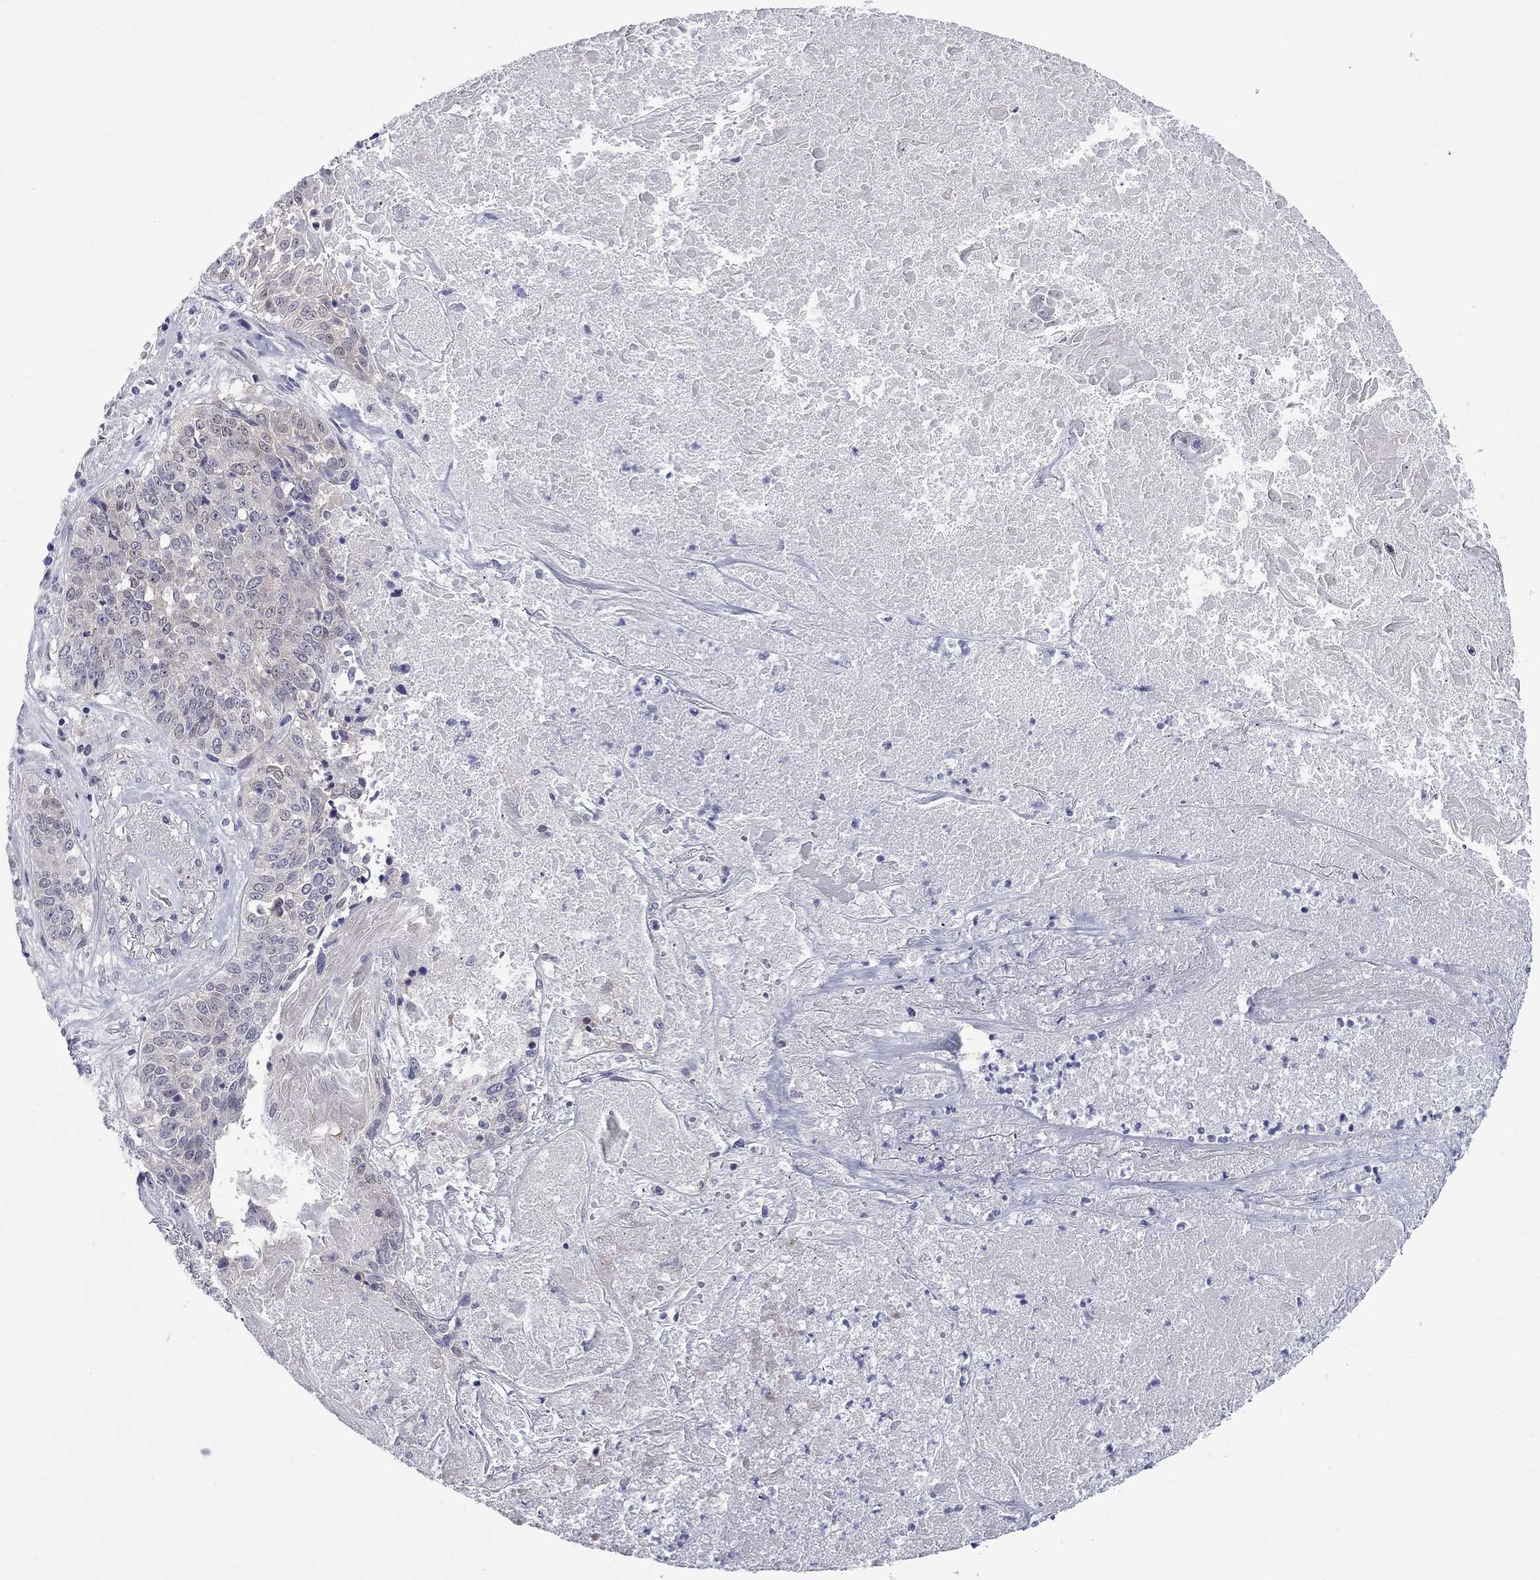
{"staining": {"intensity": "negative", "quantity": "none", "location": "none"}, "tissue": "lung cancer", "cell_type": "Tumor cells", "image_type": "cancer", "snomed": [{"axis": "morphology", "description": "Squamous cell carcinoma, NOS"}, {"axis": "topography", "description": "Lung"}], "caption": "Immunohistochemistry of lung squamous cell carcinoma reveals no positivity in tumor cells.", "gene": "CTNNBIP1", "patient": {"sex": "male", "age": 64}}